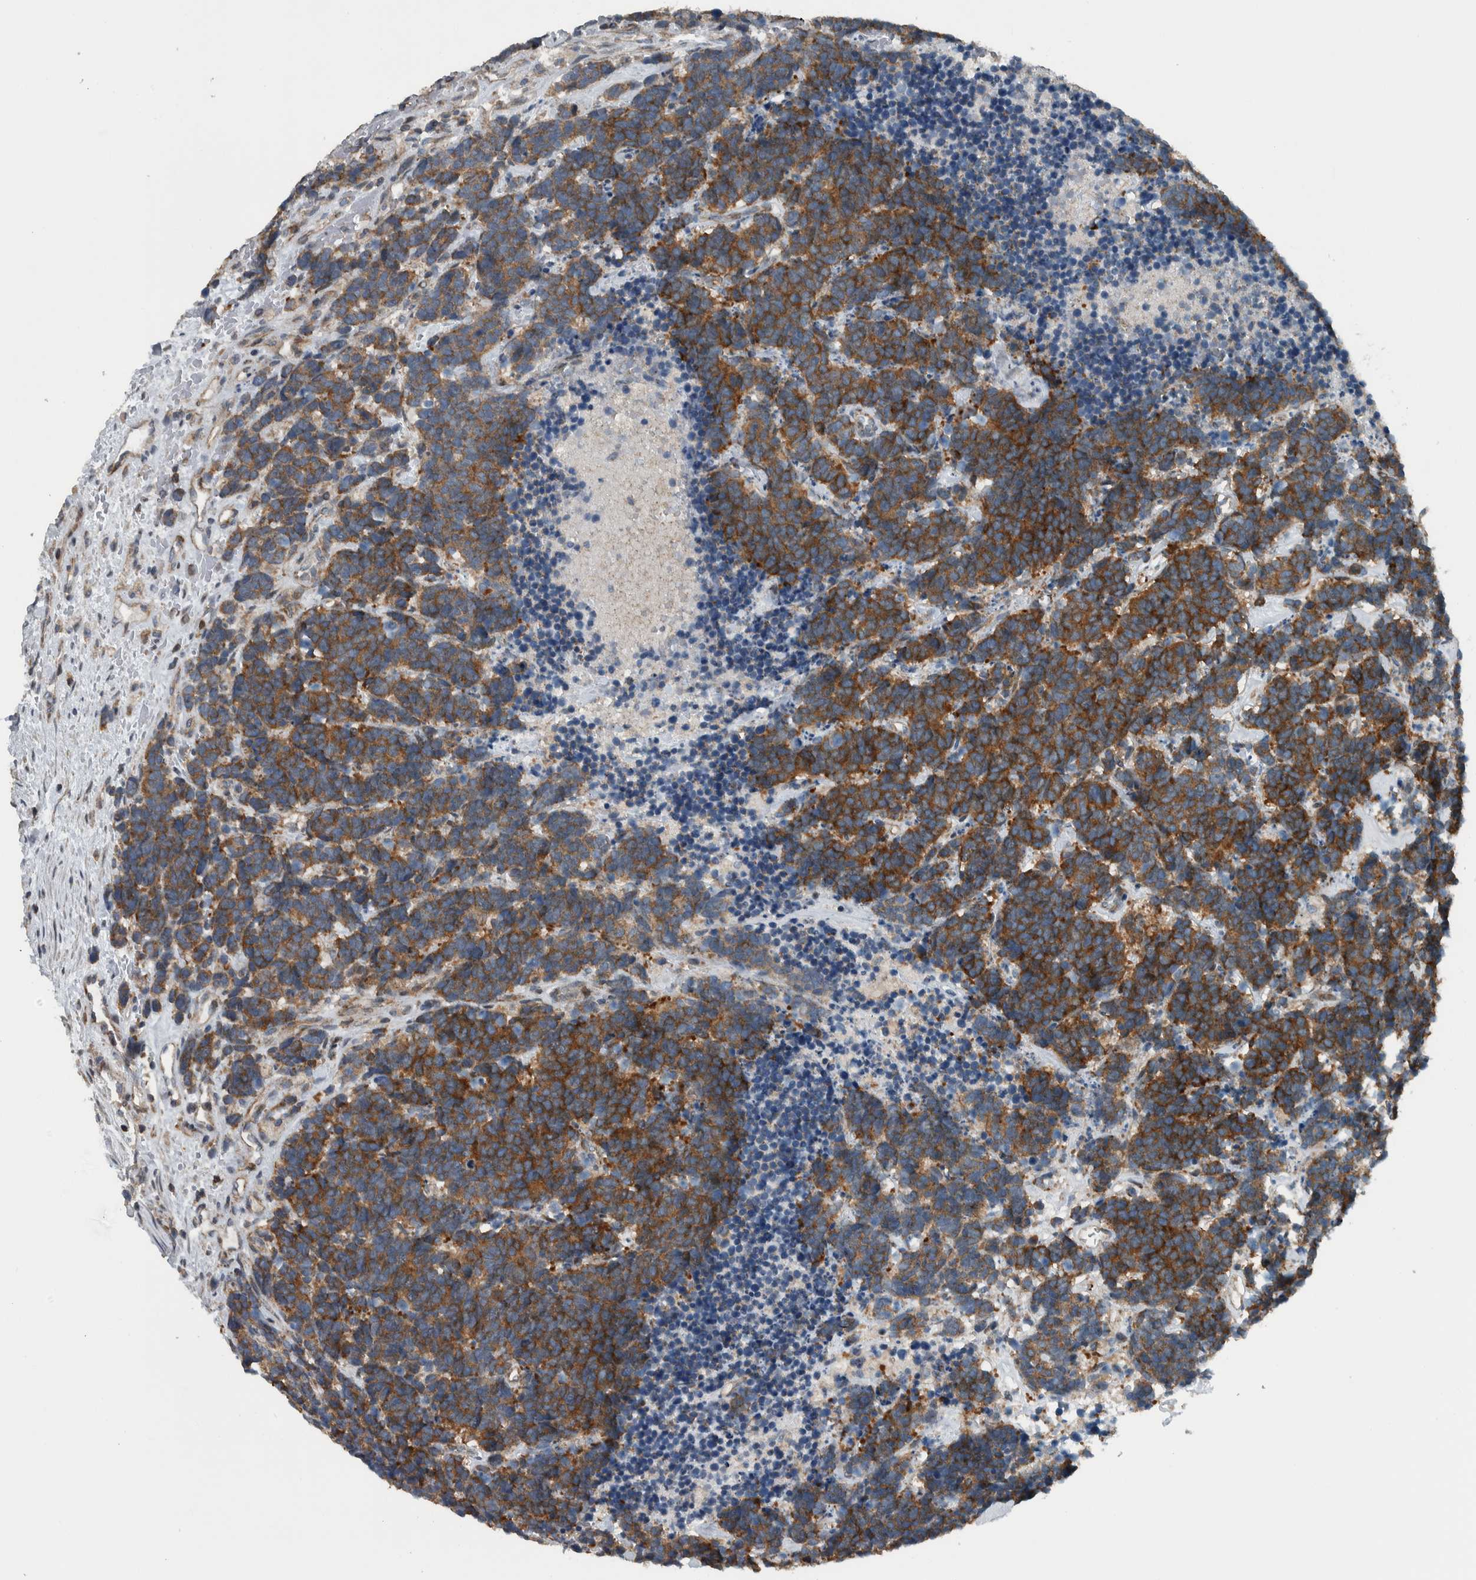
{"staining": {"intensity": "moderate", "quantity": ">75%", "location": "cytoplasmic/membranous"}, "tissue": "carcinoid", "cell_type": "Tumor cells", "image_type": "cancer", "snomed": [{"axis": "morphology", "description": "Carcinoma, NOS"}, {"axis": "morphology", "description": "Carcinoid, malignant, NOS"}, {"axis": "topography", "description": "Urinary bladder"}], "caption": "This histopathology image demonstrates immunohistochemistry (IHC) staining of human carcinoid (malignant), with medium moderate cytoplasmic/membranous positivity in about >75% of tumor cells.", "gene": "BAIAP2L1", "patient": {"sex": "male", "age": 57}}